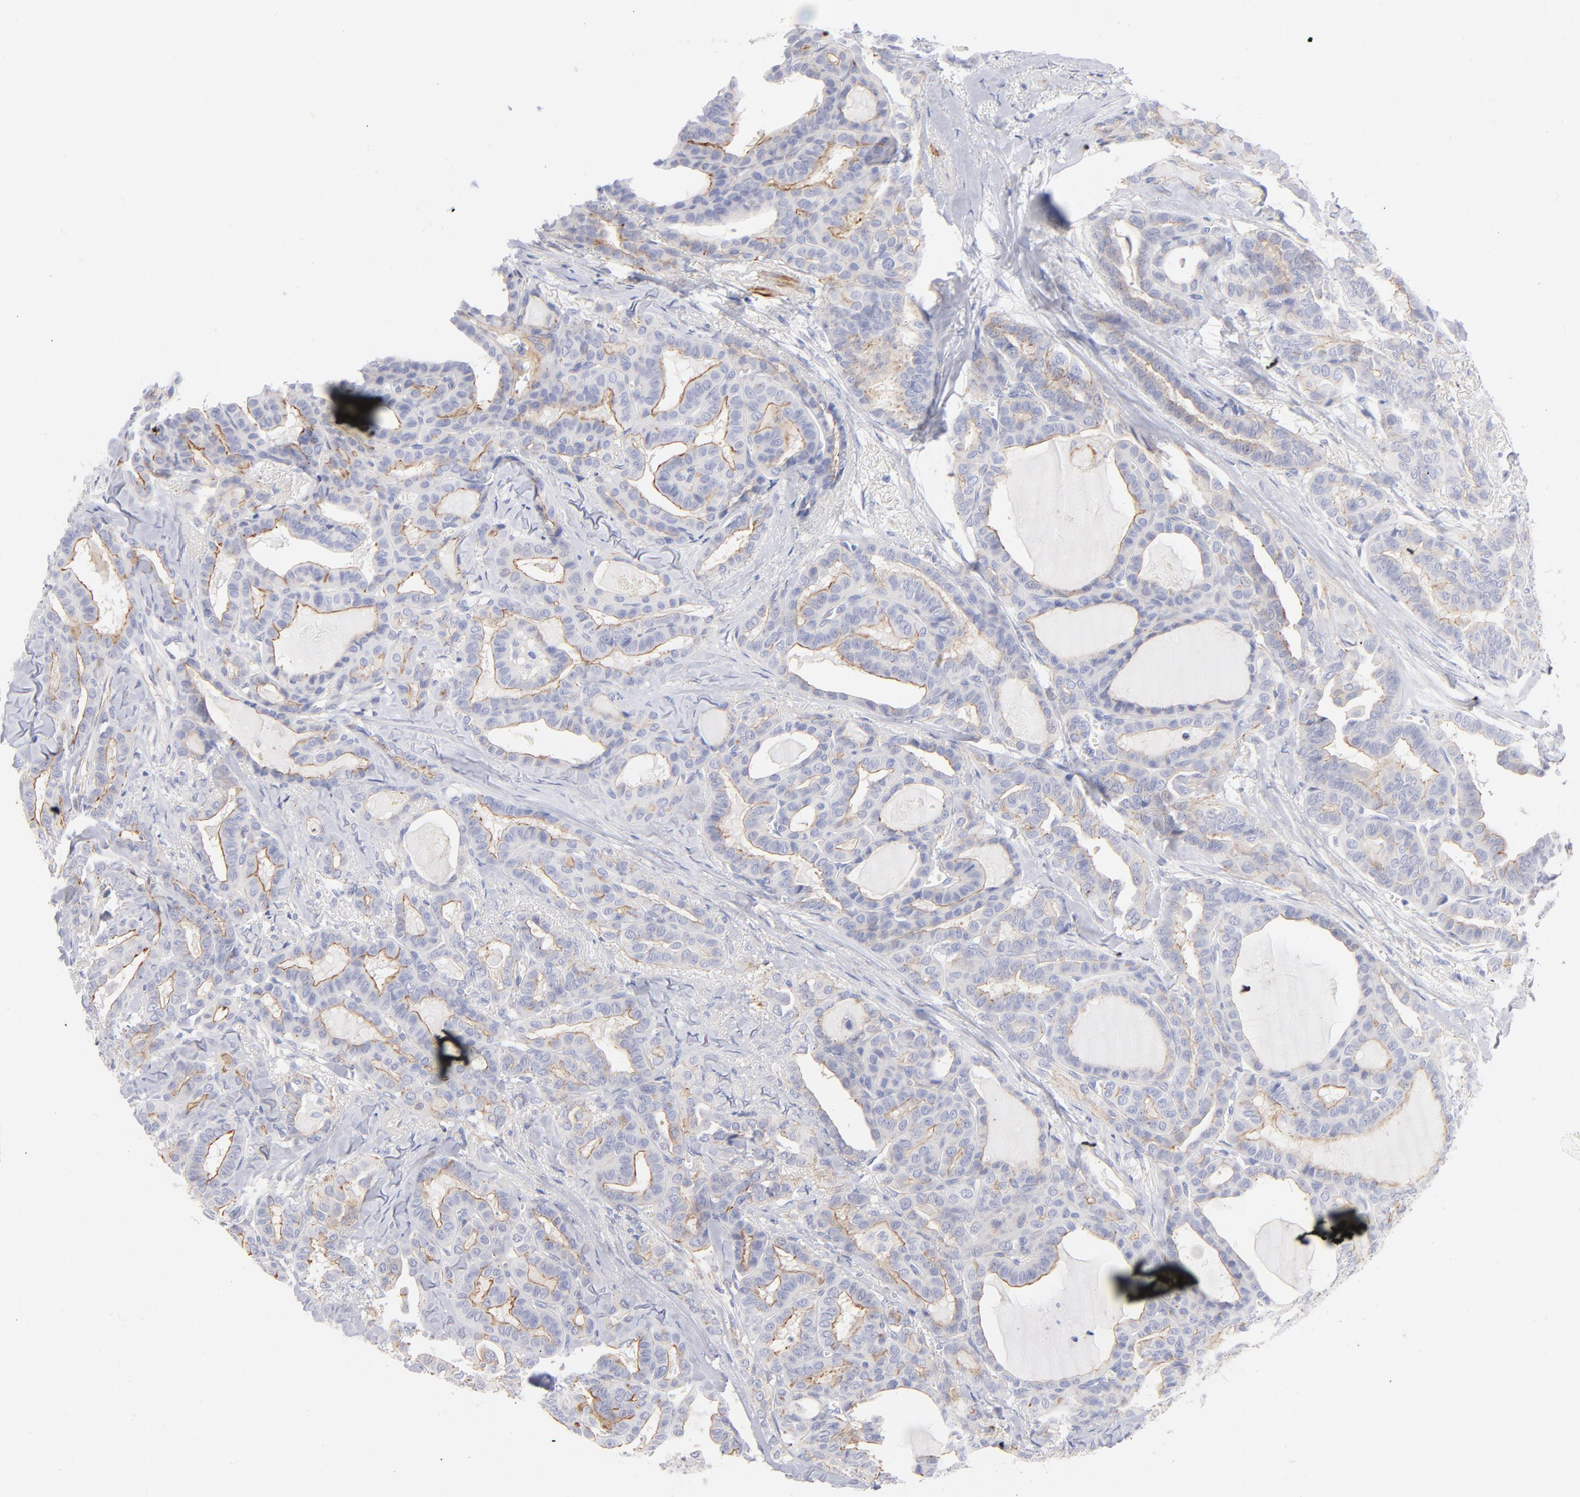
{"staining": {"intensity": "weak", "quantity": ">75%", "location": "cytoplasmic/membranous"}, "tissue": "thyroid cancer", "cell_type": "Tumor cells", "image_type": "cancer", "snomed": [{"axis": "morphology", "description": "Carcinoma, NOS"}, {"axis": "topography", "description": "Thyroid gland"}], "caption": "High-magnification brightfield microscopy of thyroid cancer (carcinoma) stained with DAB (3,3'-diaminobenzidine) (brown) and counterstained with hematoxylin (blue). tumor cells exhibit weak cytoplasmic/membranous expression is appreciated in about>75% of cells.", "gene": "ACTA2", "patient": {"sex": "female", "age": 91}}